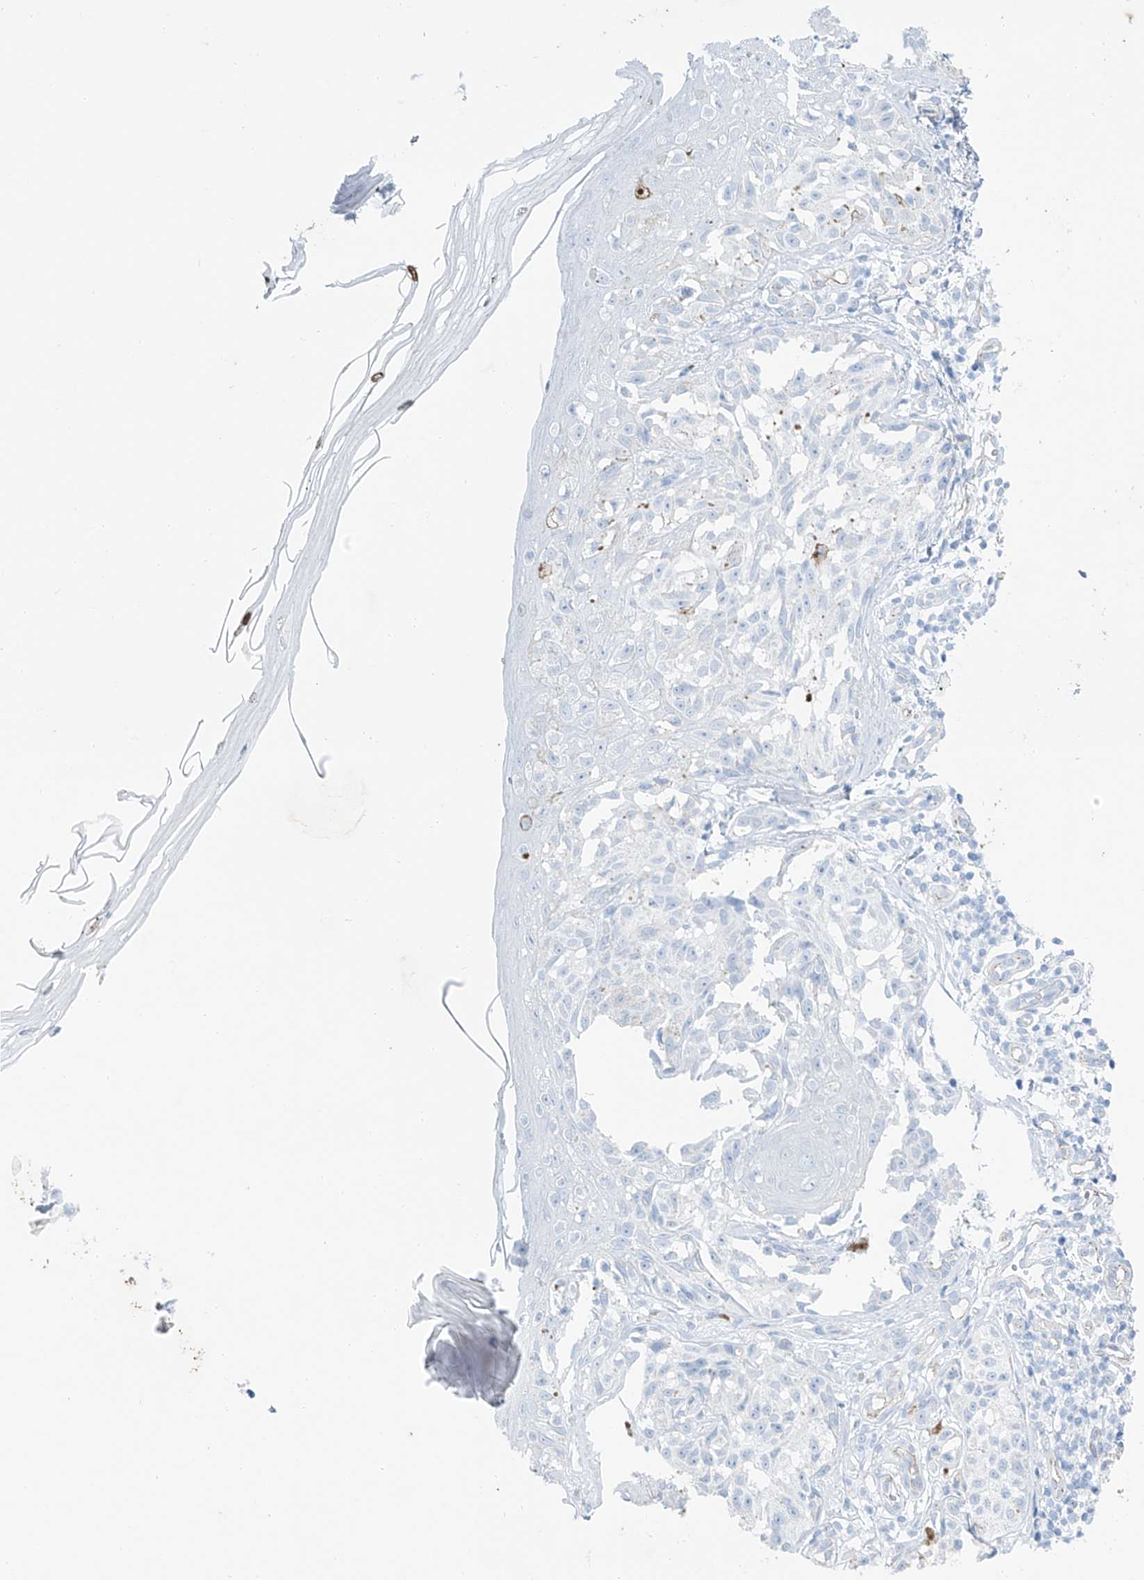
{"staining": {"intensity": "negative", "quantity": "none", "location": "none"}, "tissue": "melanoma", "cell_type": "Tumor cells", "image_type": "cancer", "snomed": [{"axis": "morphology", "description": "Malignant melanoma, NOS"}, {"axis": "topography", "description": "Skin"}], "caption": "Tumor cells show no significant expression in melanoma.", "gene": "MAGI1", "patient": {"sex": "female", "age": 50}}